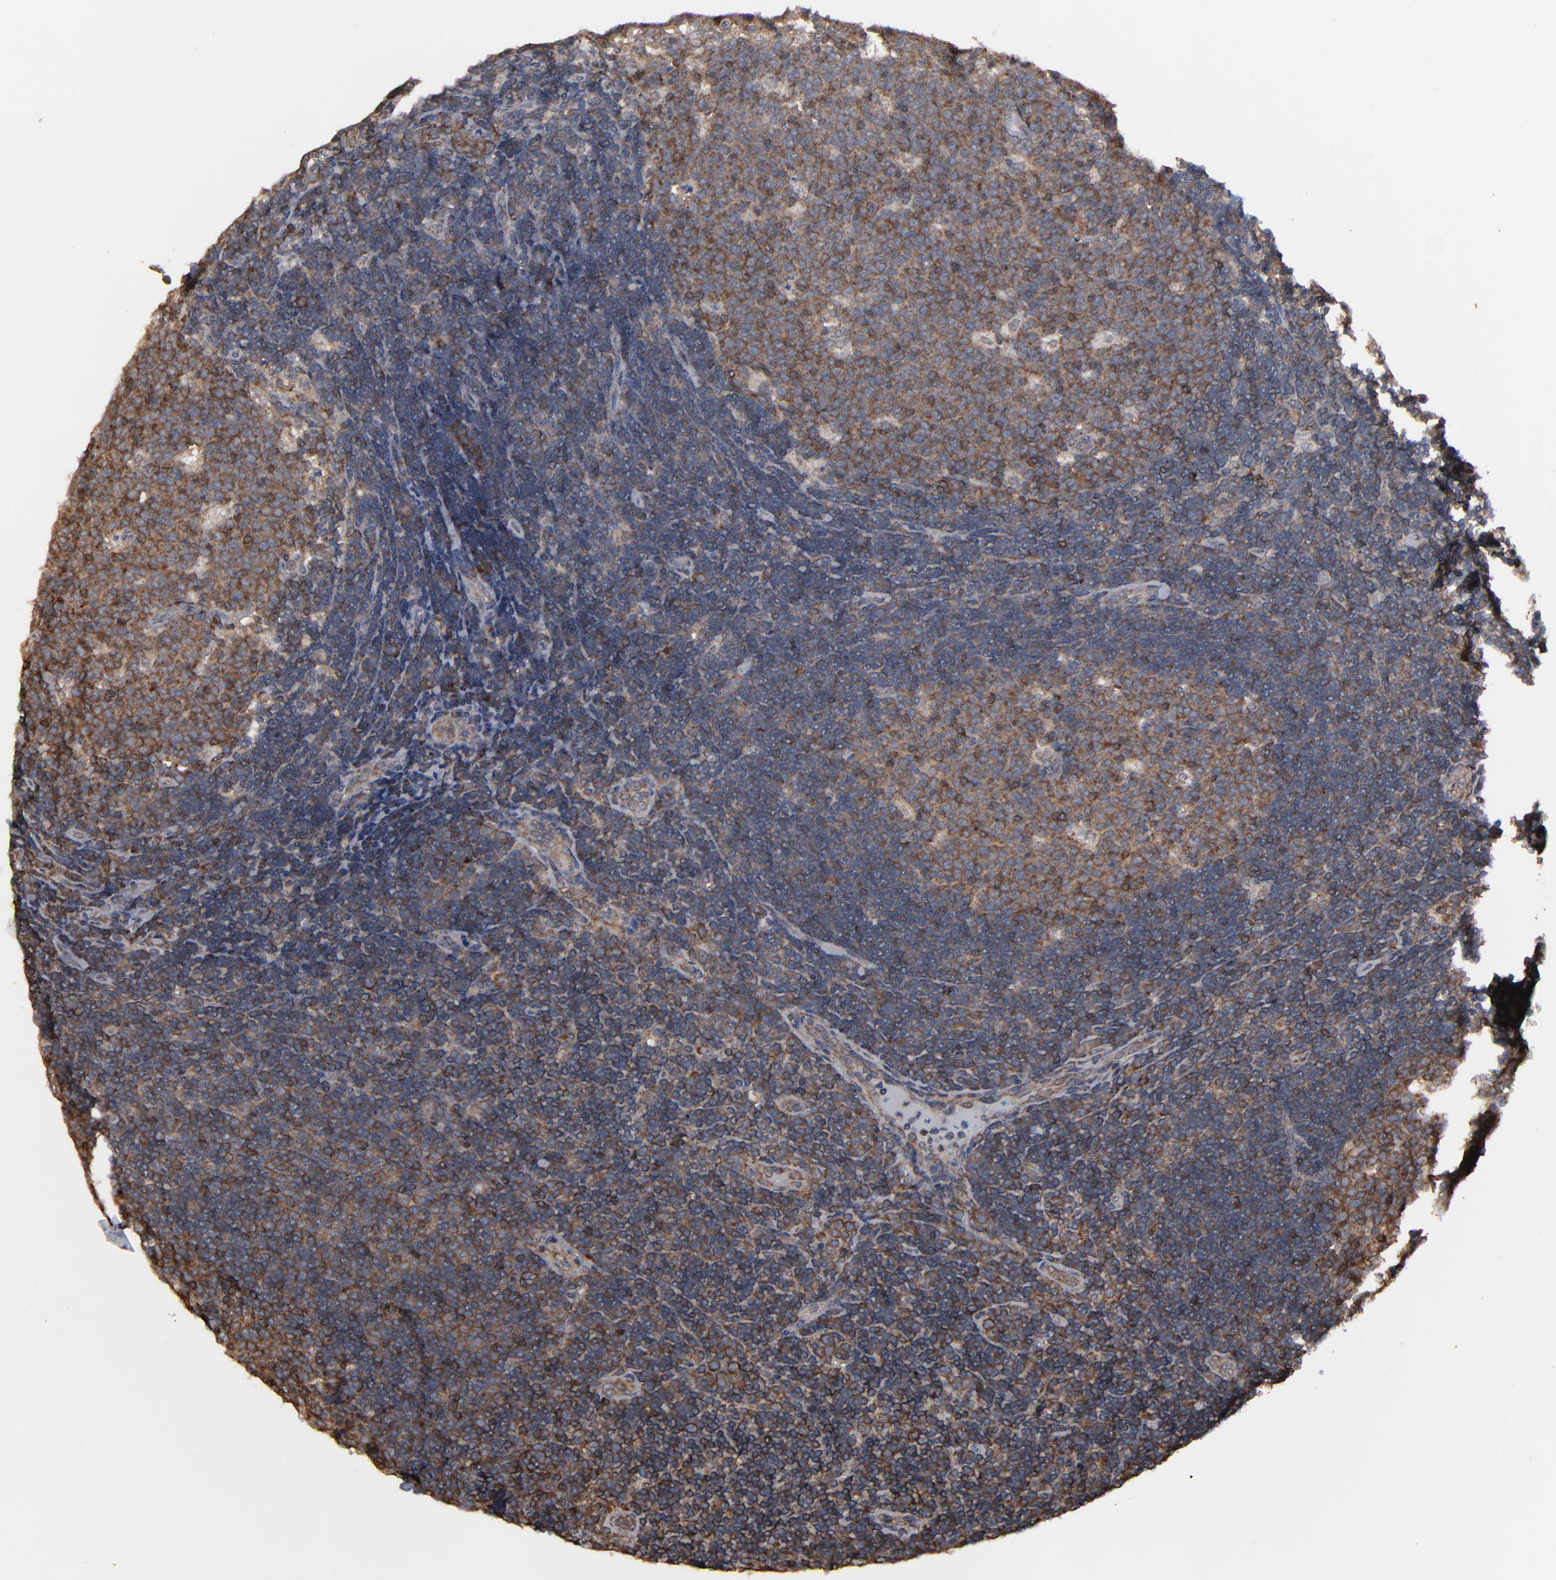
{"staining": {"intensity": "moderate", "quantity": ">75%", "location": "cytoplasmic/membranous,nuclear"}, "tissue": "lymph node", "cell_type": "Germinal center cells", "image_type": "normal", "snomed": [{"axis": "morphology", "description": "Normal tissue, NOS"}, {"axis": "topography", "description": "Lymph node"}, {"axis": "topography", "description": "Salivary gland"}], "caption": "This image demonstrates immunohistochemistry staining of benign lymph node, with medium moderate cytoplasmic/membranous,nuclear expression in about >75% of germinal center cells.", "gene": "KIAA2026", "patient": {"sex": "male", "age": 8}}